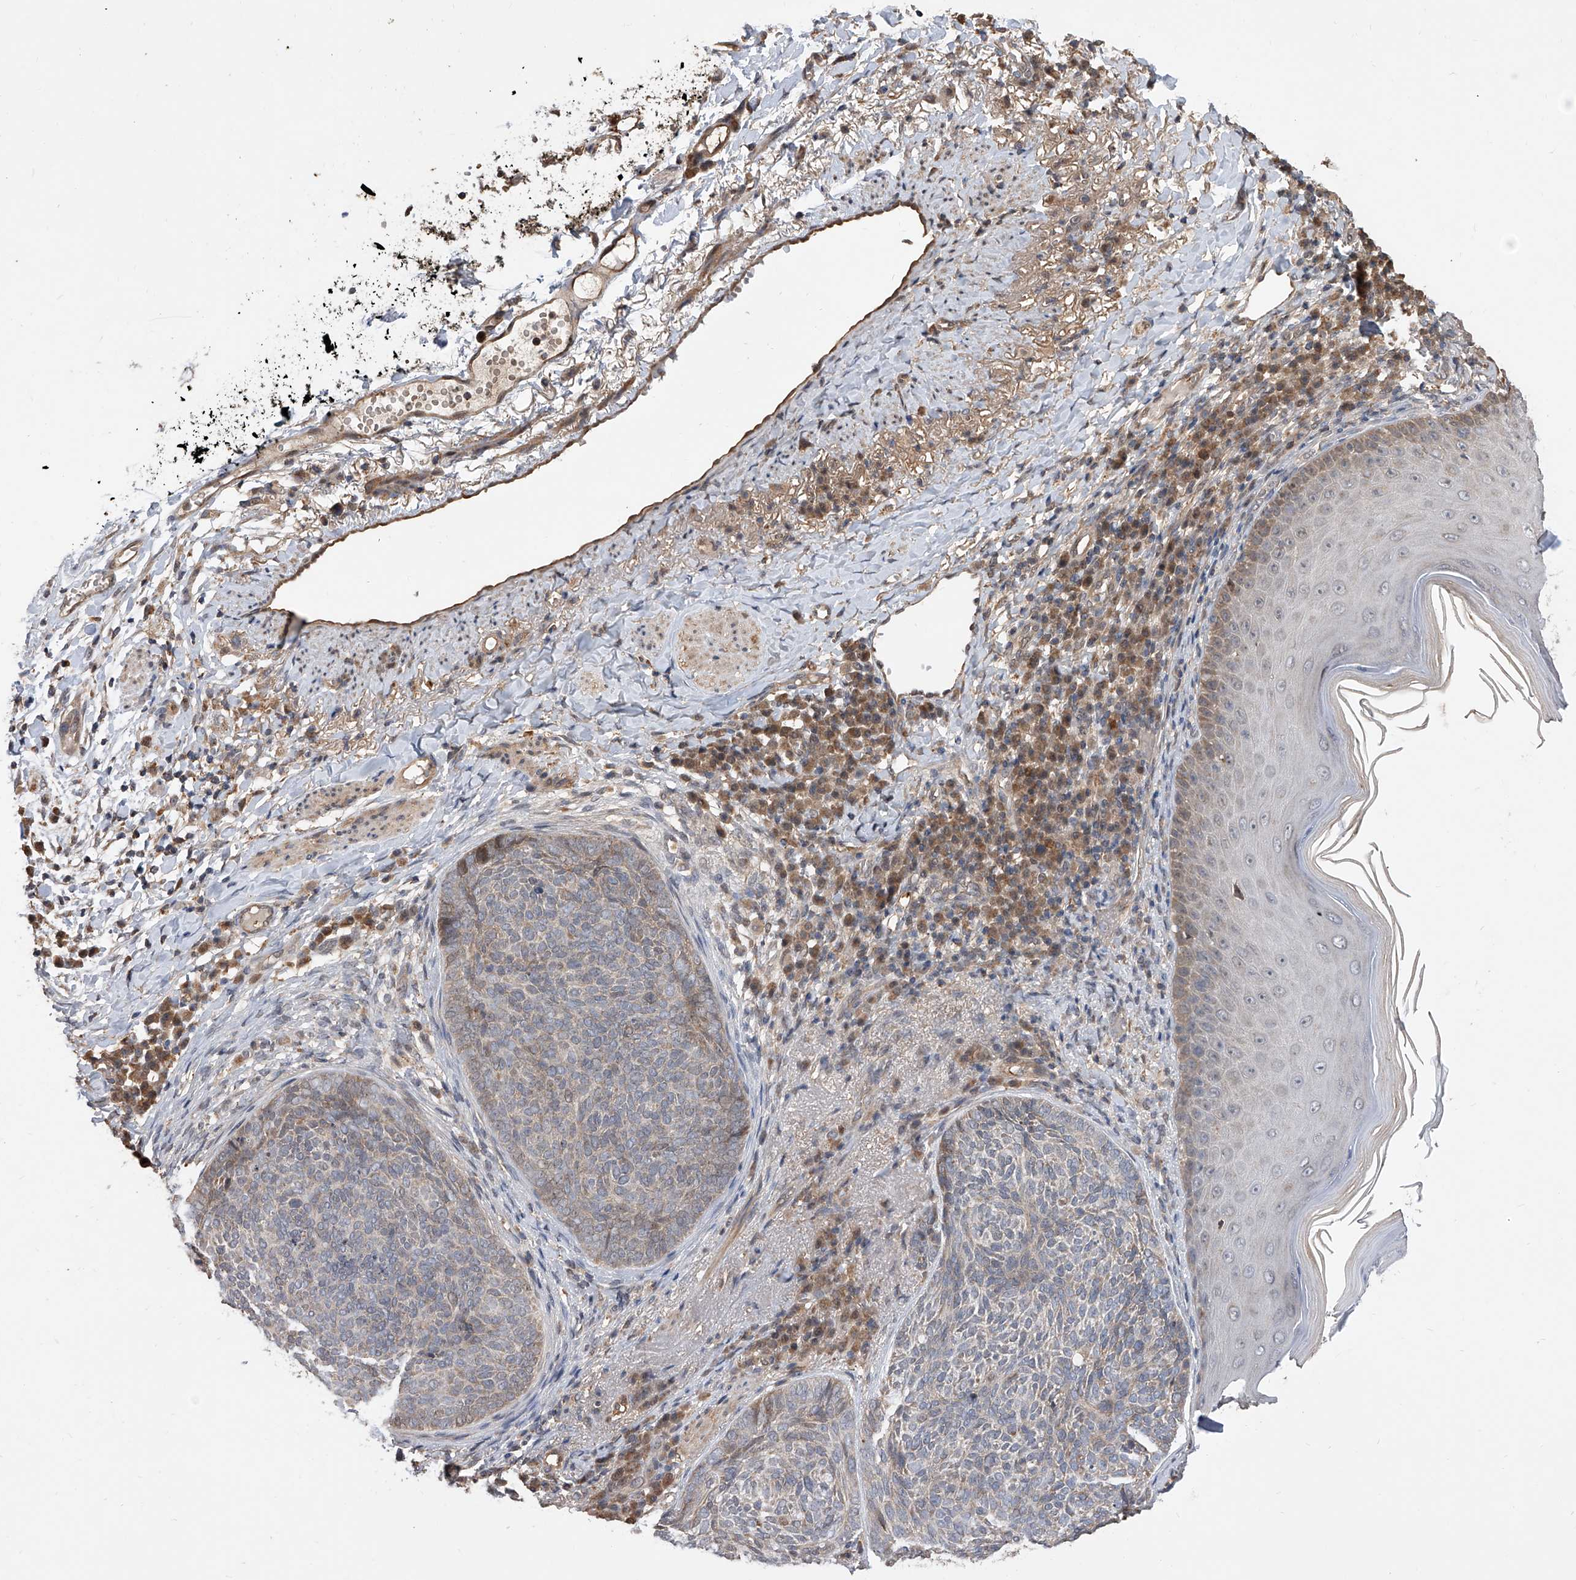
{"staining": {"intensity": "weak", "quantity": "25%-75%", "location": "cytoplasmic/membranous"}, "tissue": "skin cancer", "cell_type": "Tumor cells", "image_type": "cancer", "snomed": [{"axis": "morphology", "description": "Basal cell carcinoma"}, {"axis": "topography", "description": "Skin"}], "caption": "DAB immunohistochemical staining of skin basal cell carcinoma exhibits weak cytoplasmic/membranous protein expression in approximately 25%-75% of tumor cells.", "gene": "GMDS", "patient": {"sex": "male", "age": 85}}